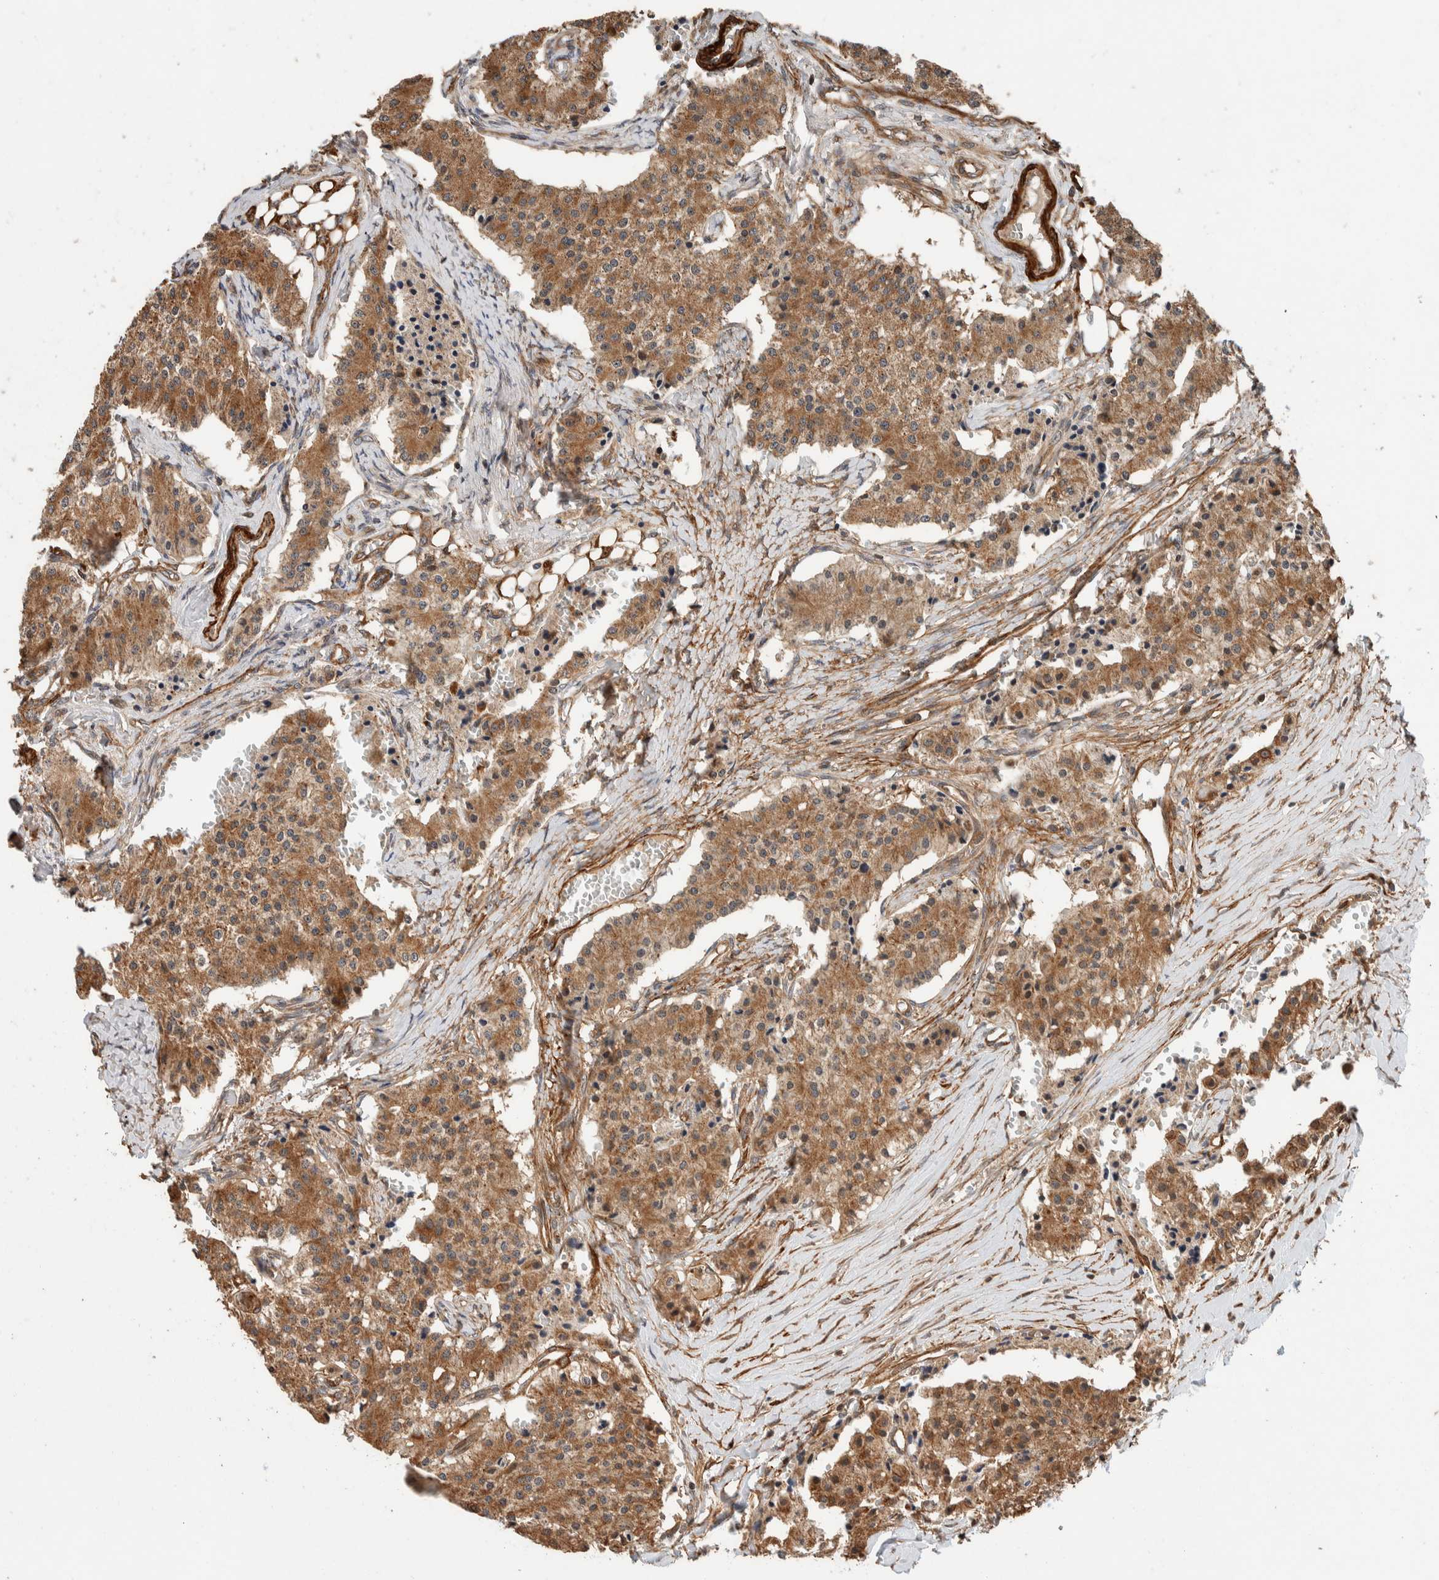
{"staining": {"intensity": "moderate", "quantity": ">75%", "location": "cytoplasmic/membranous"}, "tissue": "carcinoid", "cell_type": "Tumor cells", "image_type": "cancer", "snomed": [{"axis": "morphology", "description": "Carcinoid, malignant, NOS"}, {"axis": "topography", "description": "Colon"}], "caption": "Human carcinoid stained for a protein (brown) demonstrates moderate cytoplasmic/membranous positive staining in about >75% of tumor cells.", "gene": "SYNRG", "patient": {"sex": "female", "age": 52}}